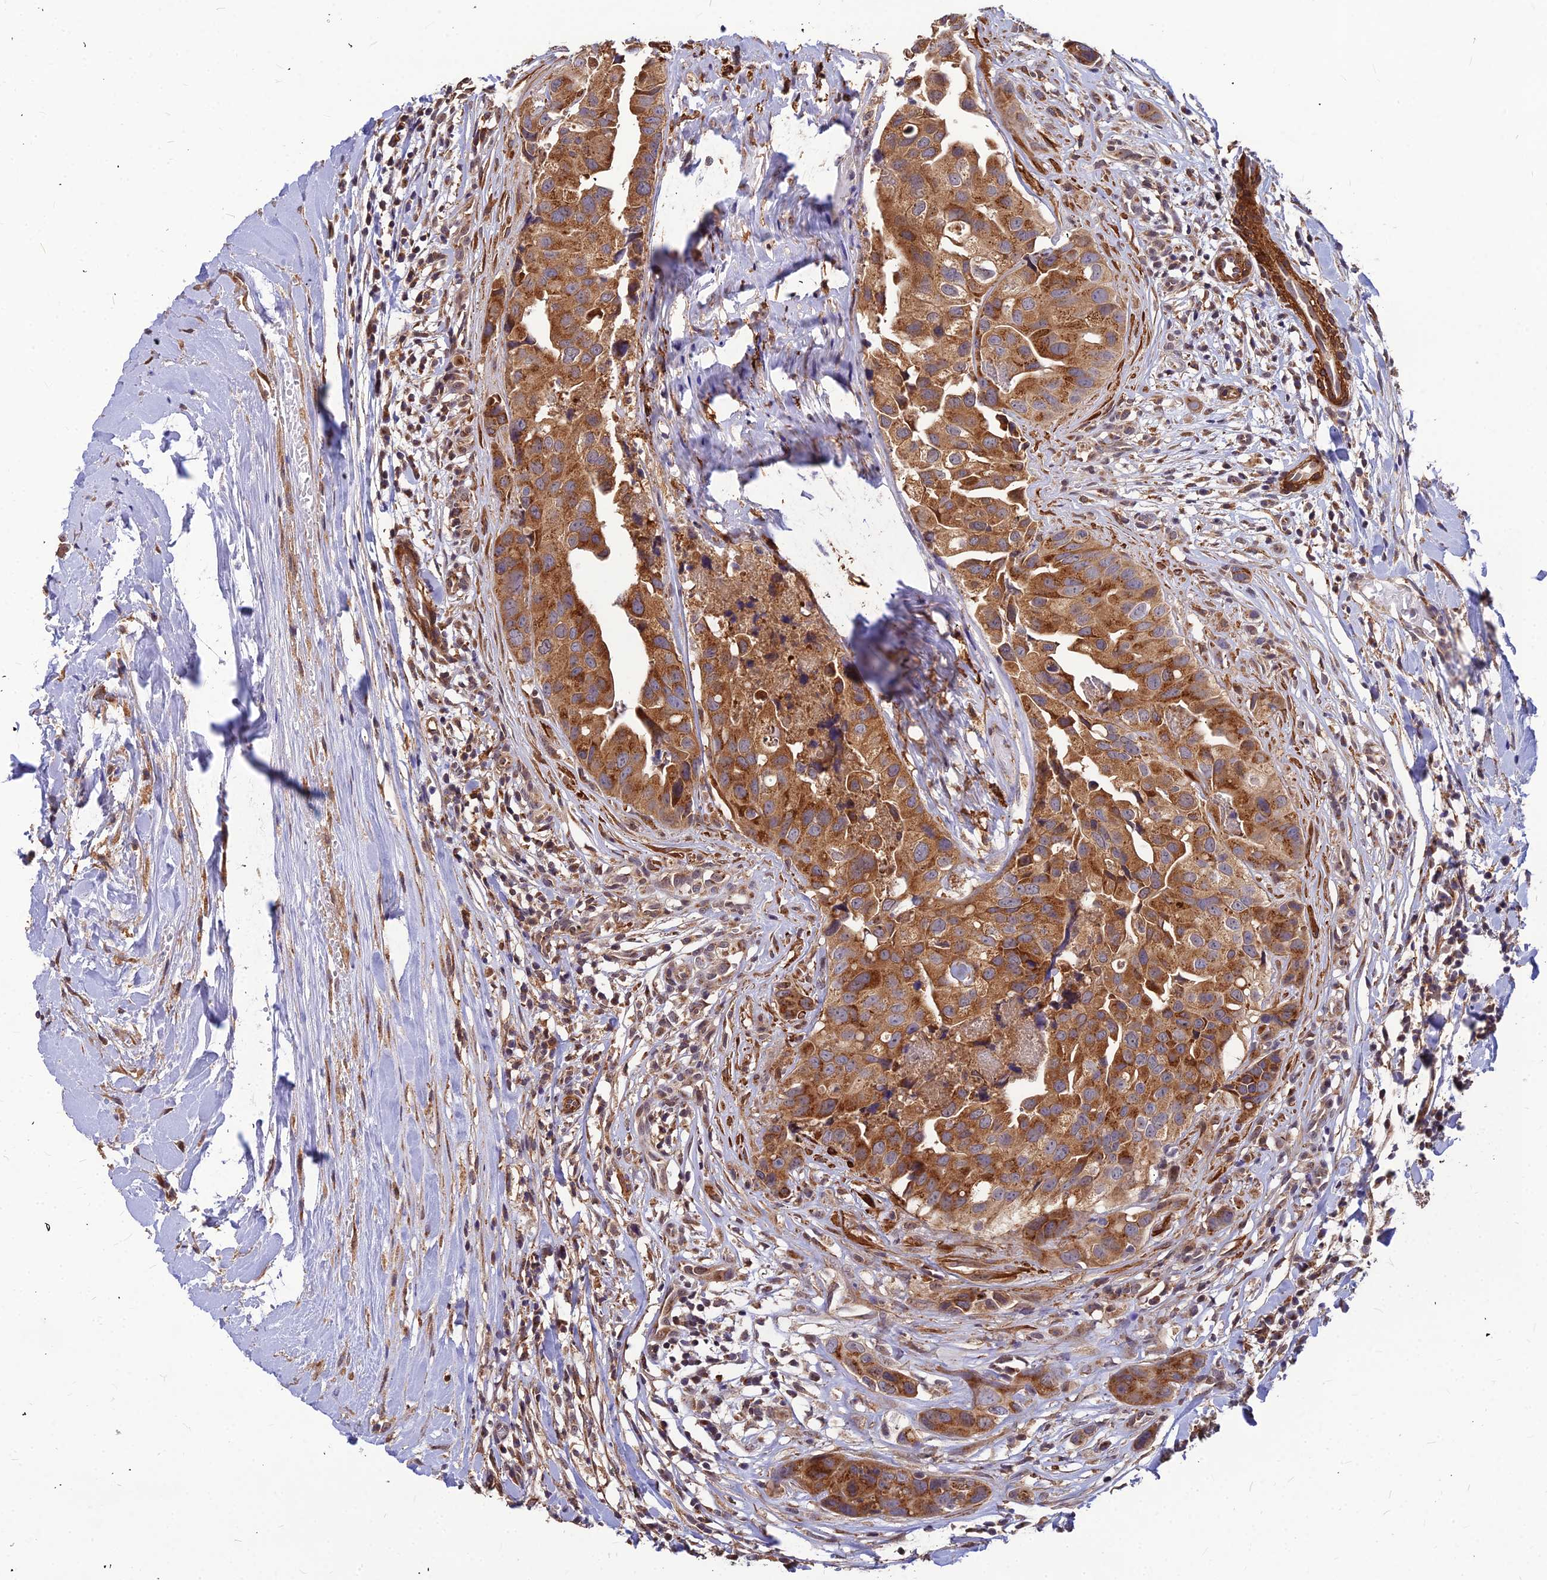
{"staining": {"intensity": "moderate", "quantity": ">75%", "location": "cytoplasmic/membranous"}, "tissue": "head and neck cancer", "cell_type": "Tumor cells", "image_type": "cancer", "snomed": [{"axis": "morphology", "description": "Adenocarcinoma, NOS"}, {"axis": "morphology", "description": "Adenocarcinoma, metastatic, NOS"}, {"axis": "topography", "description": "Head-Neck"}], "caption": "Metastatic adenocarcinoma (head and neck) stained with DAB (3,3'-diaminobenzidine) immunohistochemistry reveals medium levels of moderate cytoplasmic/membranous positivity in about >75% of tumor cells.", "gene": "LEKR1", "patient": {"sex": "male", "age": 75}}